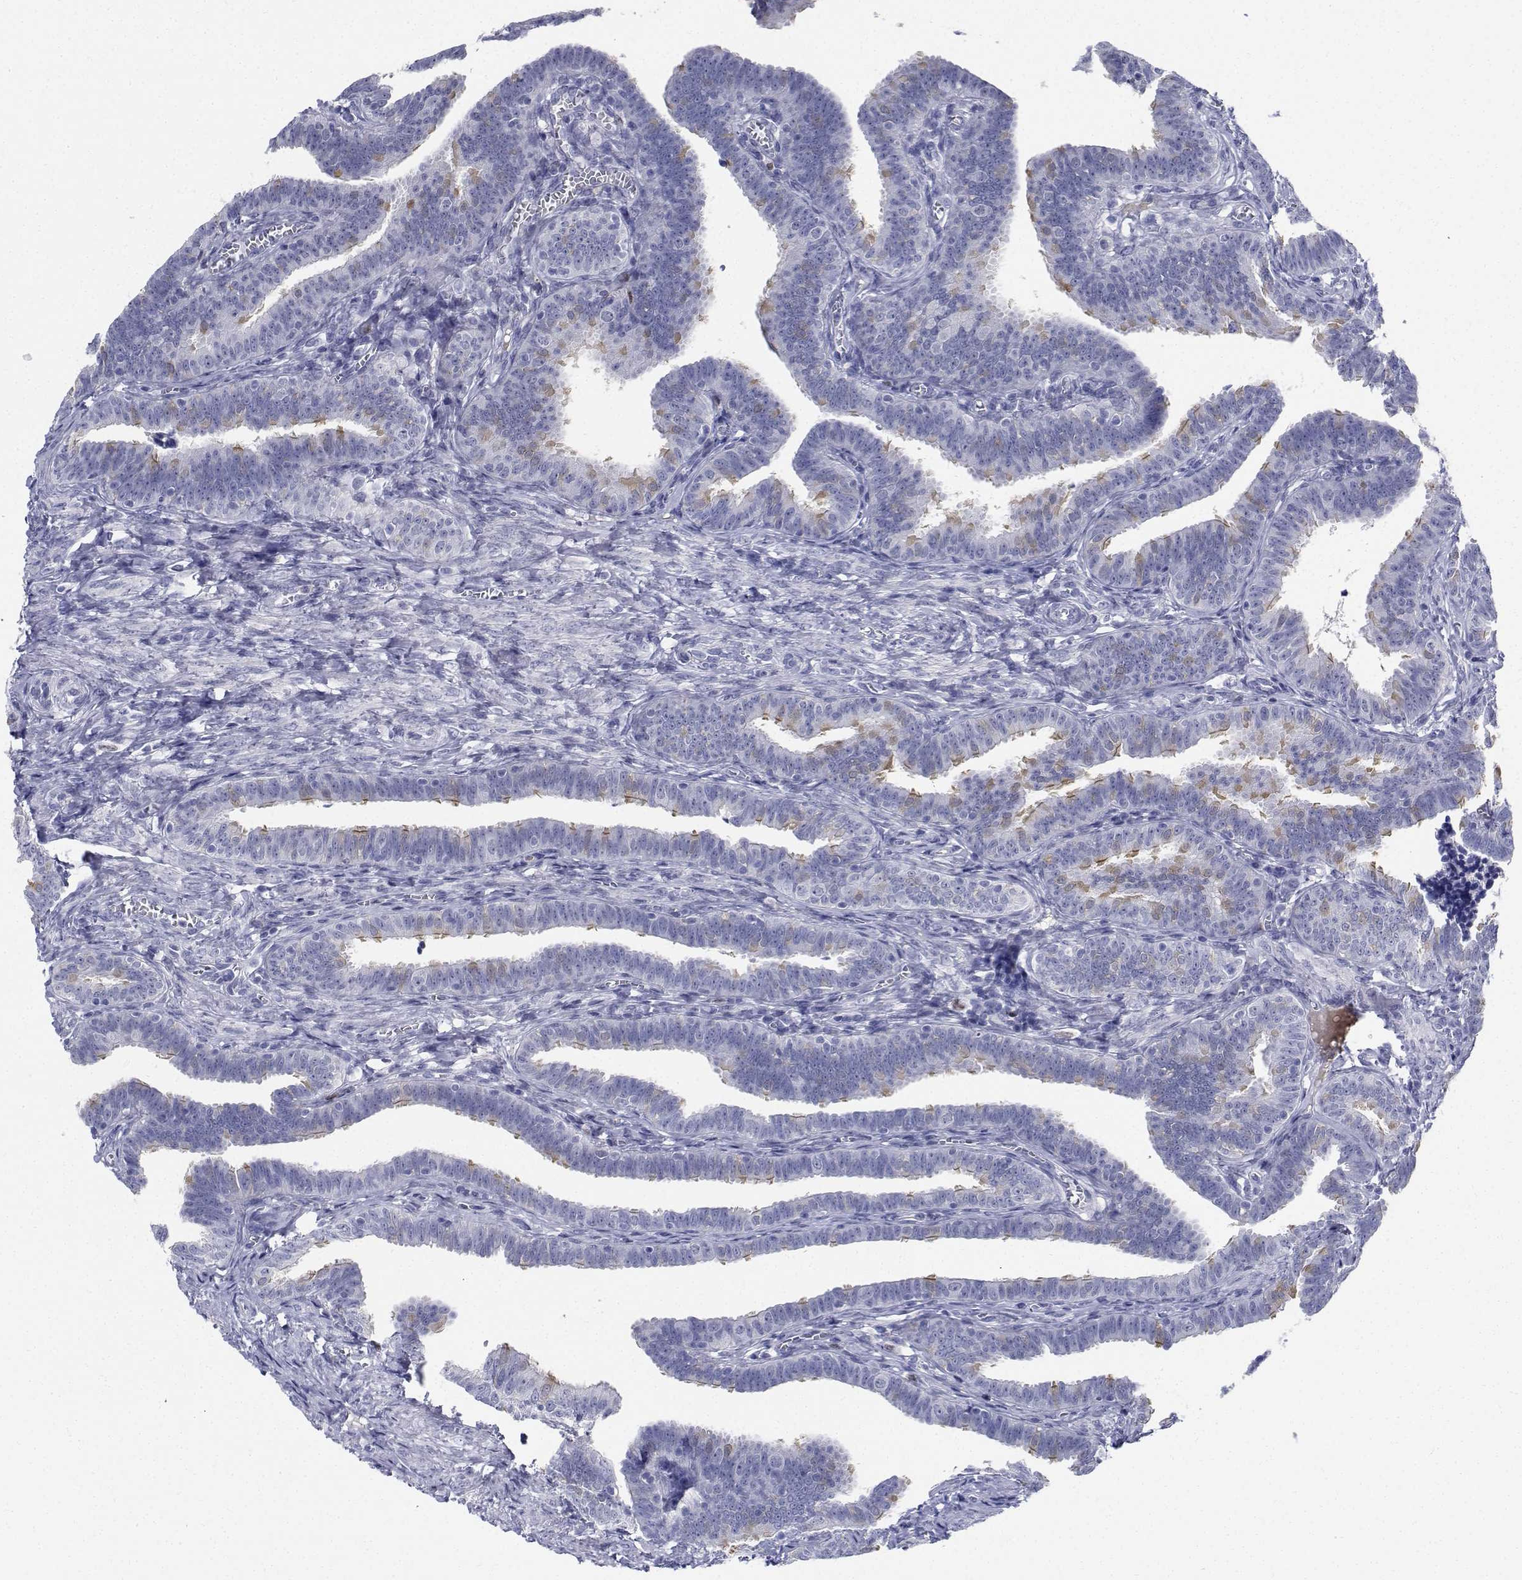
{"staining": {"intensity": "weak", "quantity": "<25%", "location": "cytoplasmic/membranous"}, "tissue": "fallopian tube", "cell_type": "Glandular cells", "image_type": "normal", "snomed": [{"axis": "morphology", "description": "Normal tissue, NOS"}, {"axis": "topography", "description": "Fallopian tube"}], "caption": "Immunohistochemical staining of benign fallopian tube reveals no significant staining in glandular cells. (DAB (3,3'-diaminobenzidine) IHC with hematoxylin counter stain).", "gene": "PLXNA4", "patient": {"sex": "female", "age": 25}}